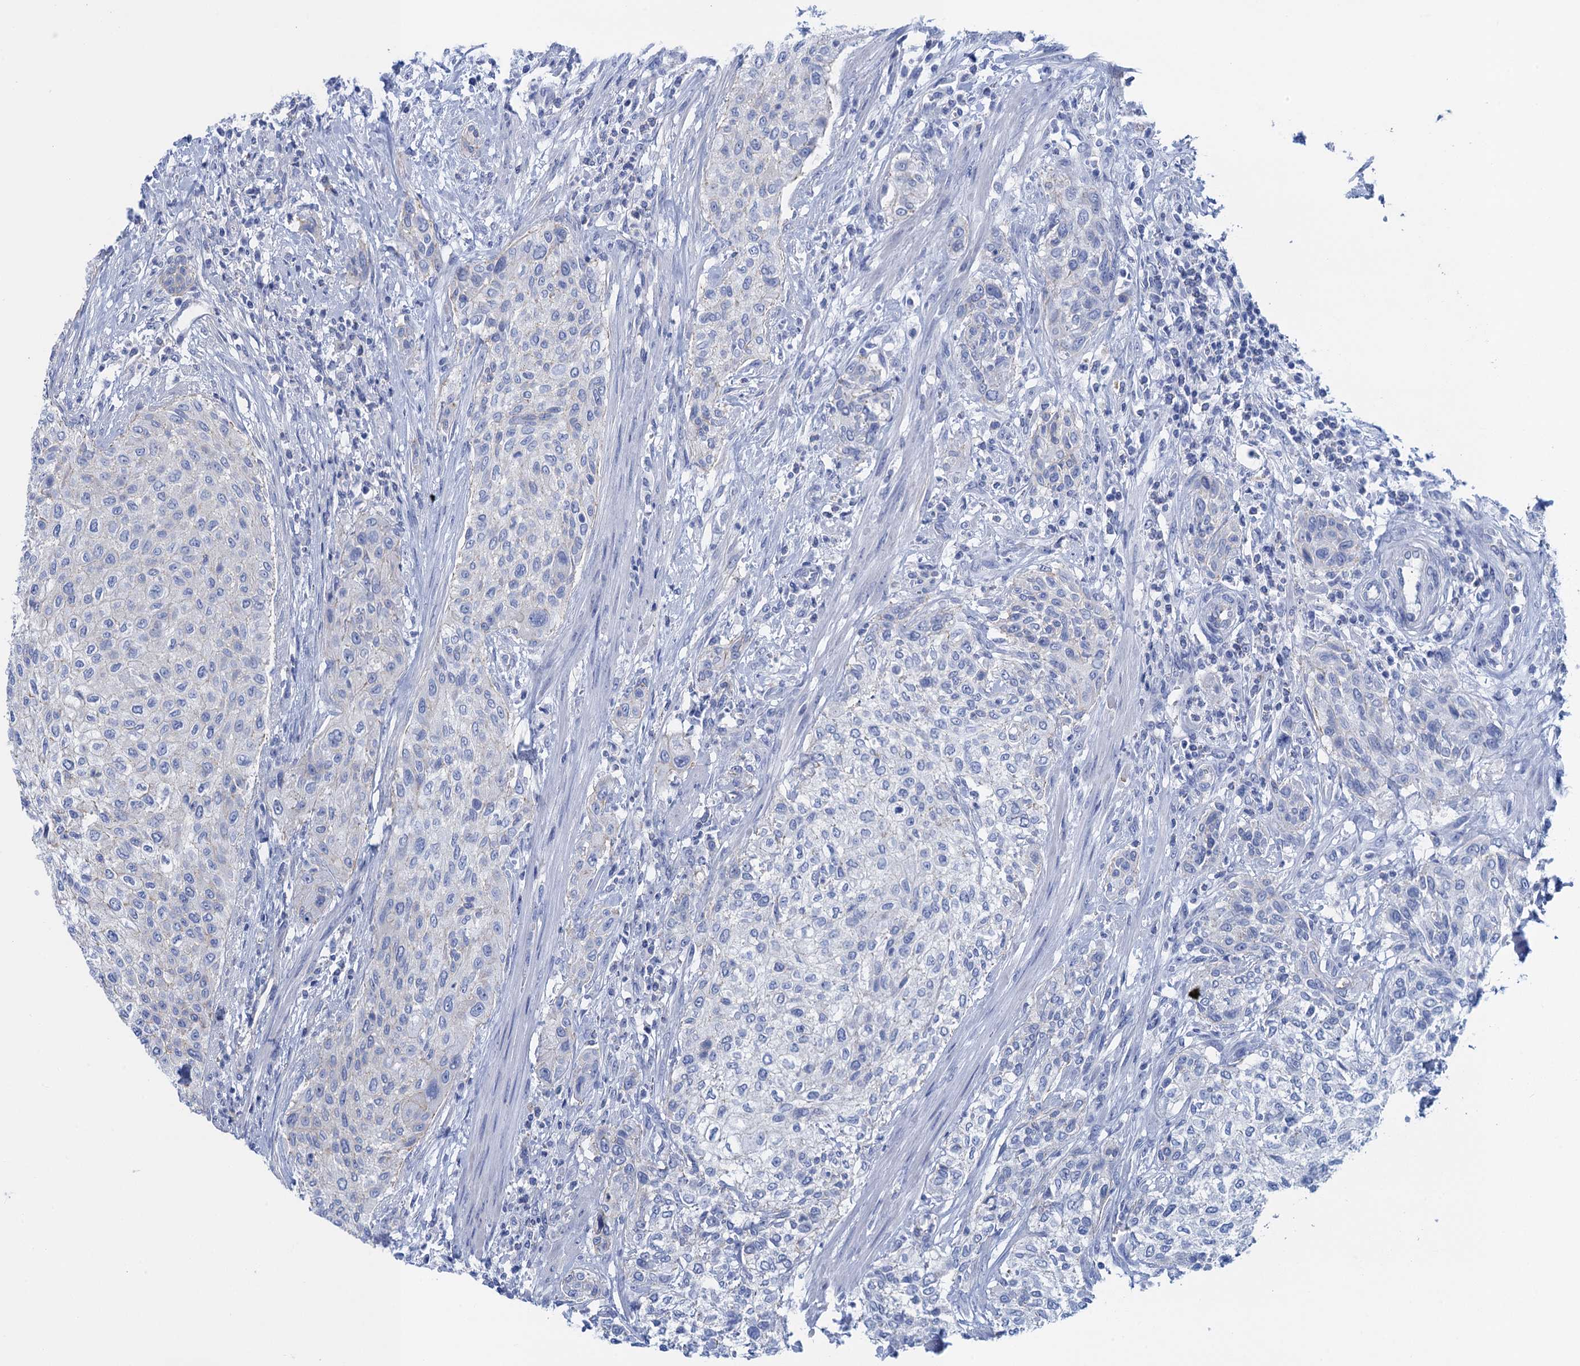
{"staining": {"intensity": "negative", "quantity": "none", "location": "none"}, "tissue": "urothelial cancer", "cell_type": "Tumor cells", "image_type": "cancer", "snomed": [{"axis": "morphology", "description": "Normal tissue, NOS"}, {"axis": "morphology", "description": "Urothelial carcinoma, NOS"}, {"axis": "topography", "description": "Urinary bladder"}, {"axis": "topography", "description": "Peripheral nerve tissue"}], "caption": "DAB (3,3'-diaminobenzidine) immunohistochemical staining of human urothelial cancer displays no significant staining in tumor cells.", "gene": "CALML5", "patient": {"sex": "male", "age": 35}}